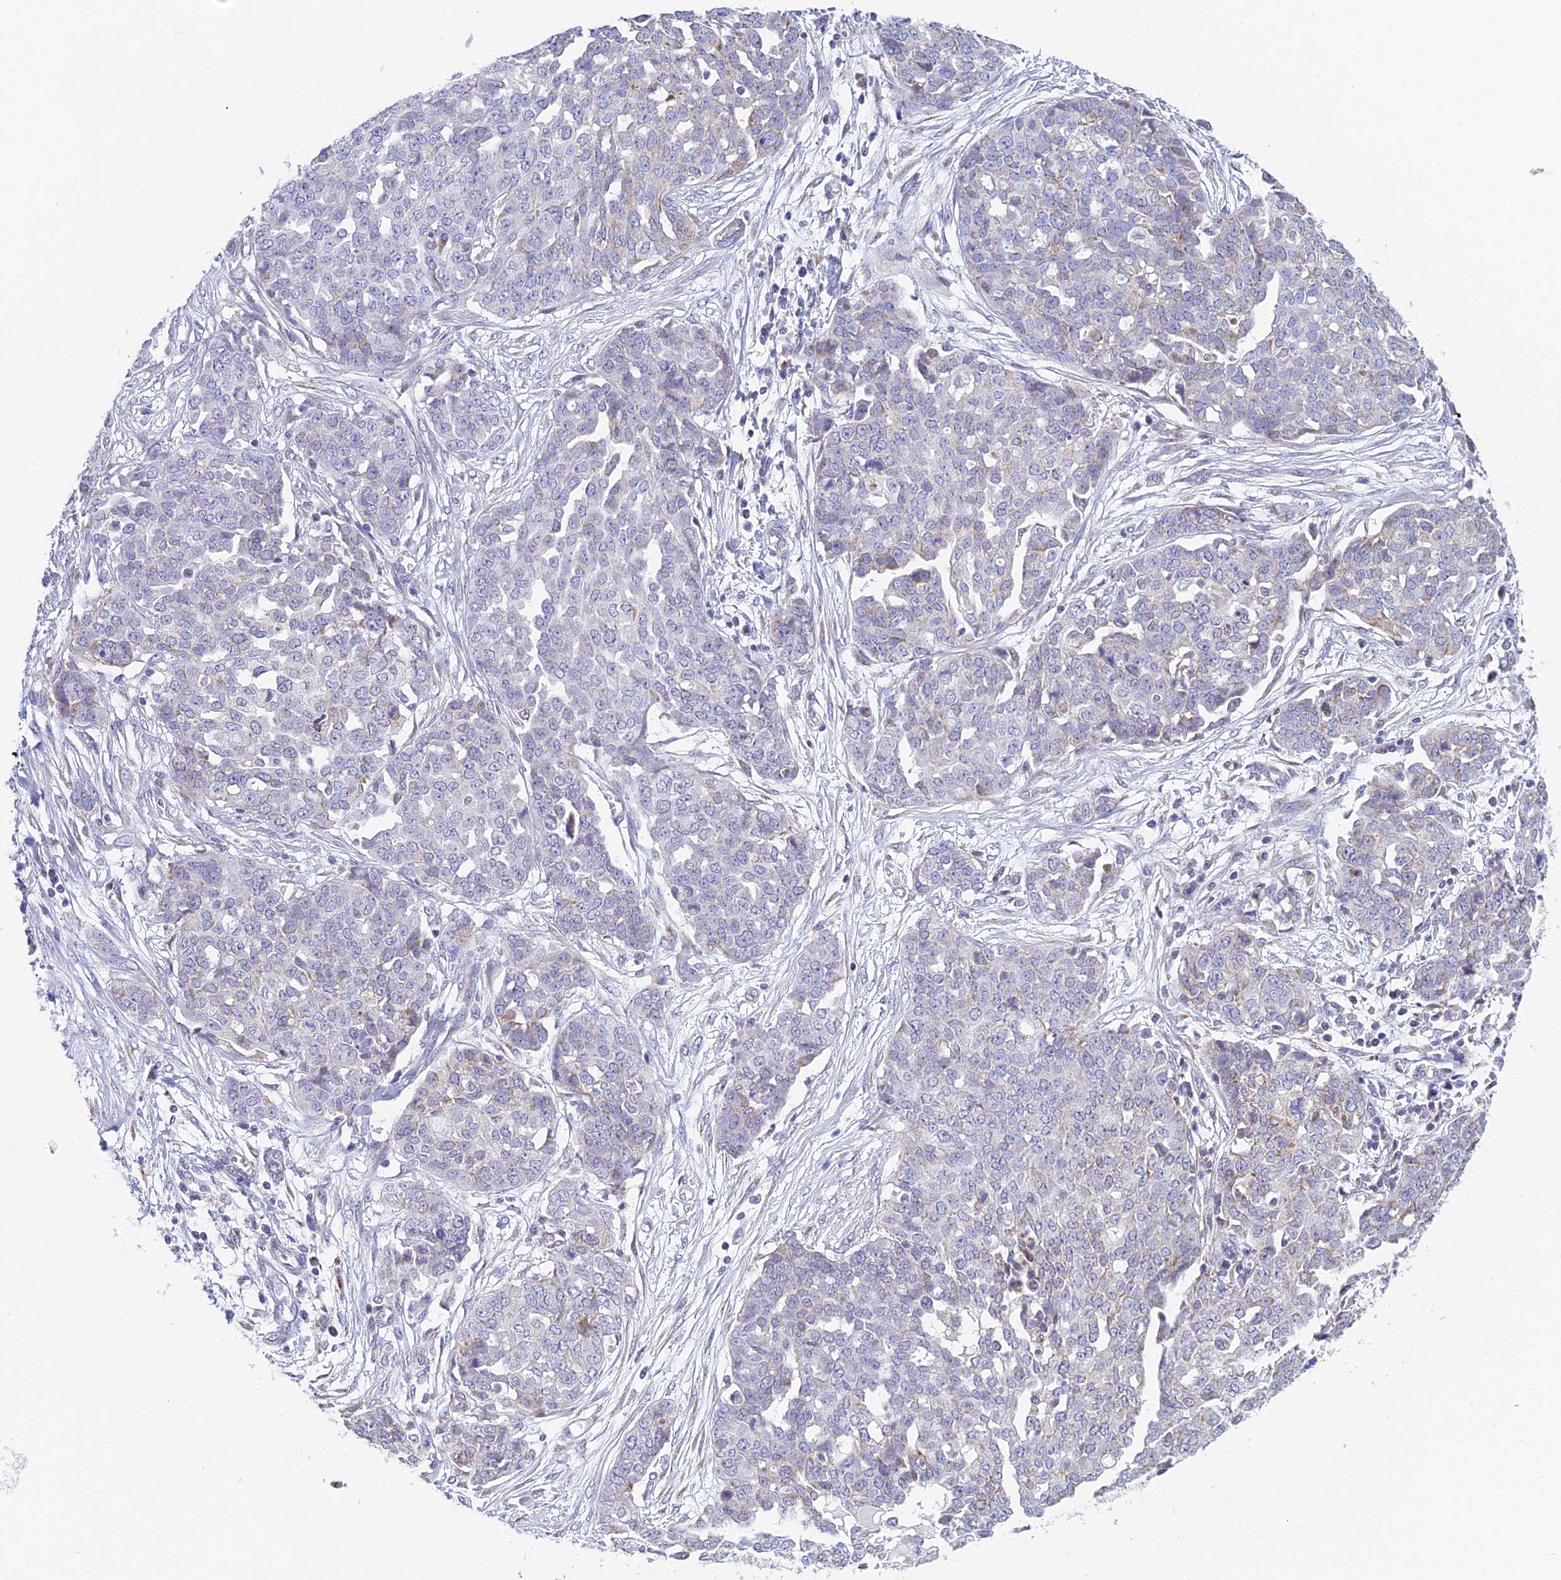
{"staining": {"intensity": "weak", "quantity": "<25%", "location": "cytoplasmic/membranous"}, "tissue": "ovarian cancer", "cell_type": "Tumor cells", "image_type": "cancer", "snomed": [{"axis": "morphology", "description": "Cystadenocarcinoma, serous, NOS"}, {"axis": "topography", "description": "Soft tissue"}, {"axis": "topography", "description": "Ovary"}], "caption": "An immunohistochemistry (IHC) histopathology image of ovarian cancer is shown. There is no staining in tumor cells of ovarian cancer.", "gene": "REXO5", "patient": {"sex": "female", "age": 57}}